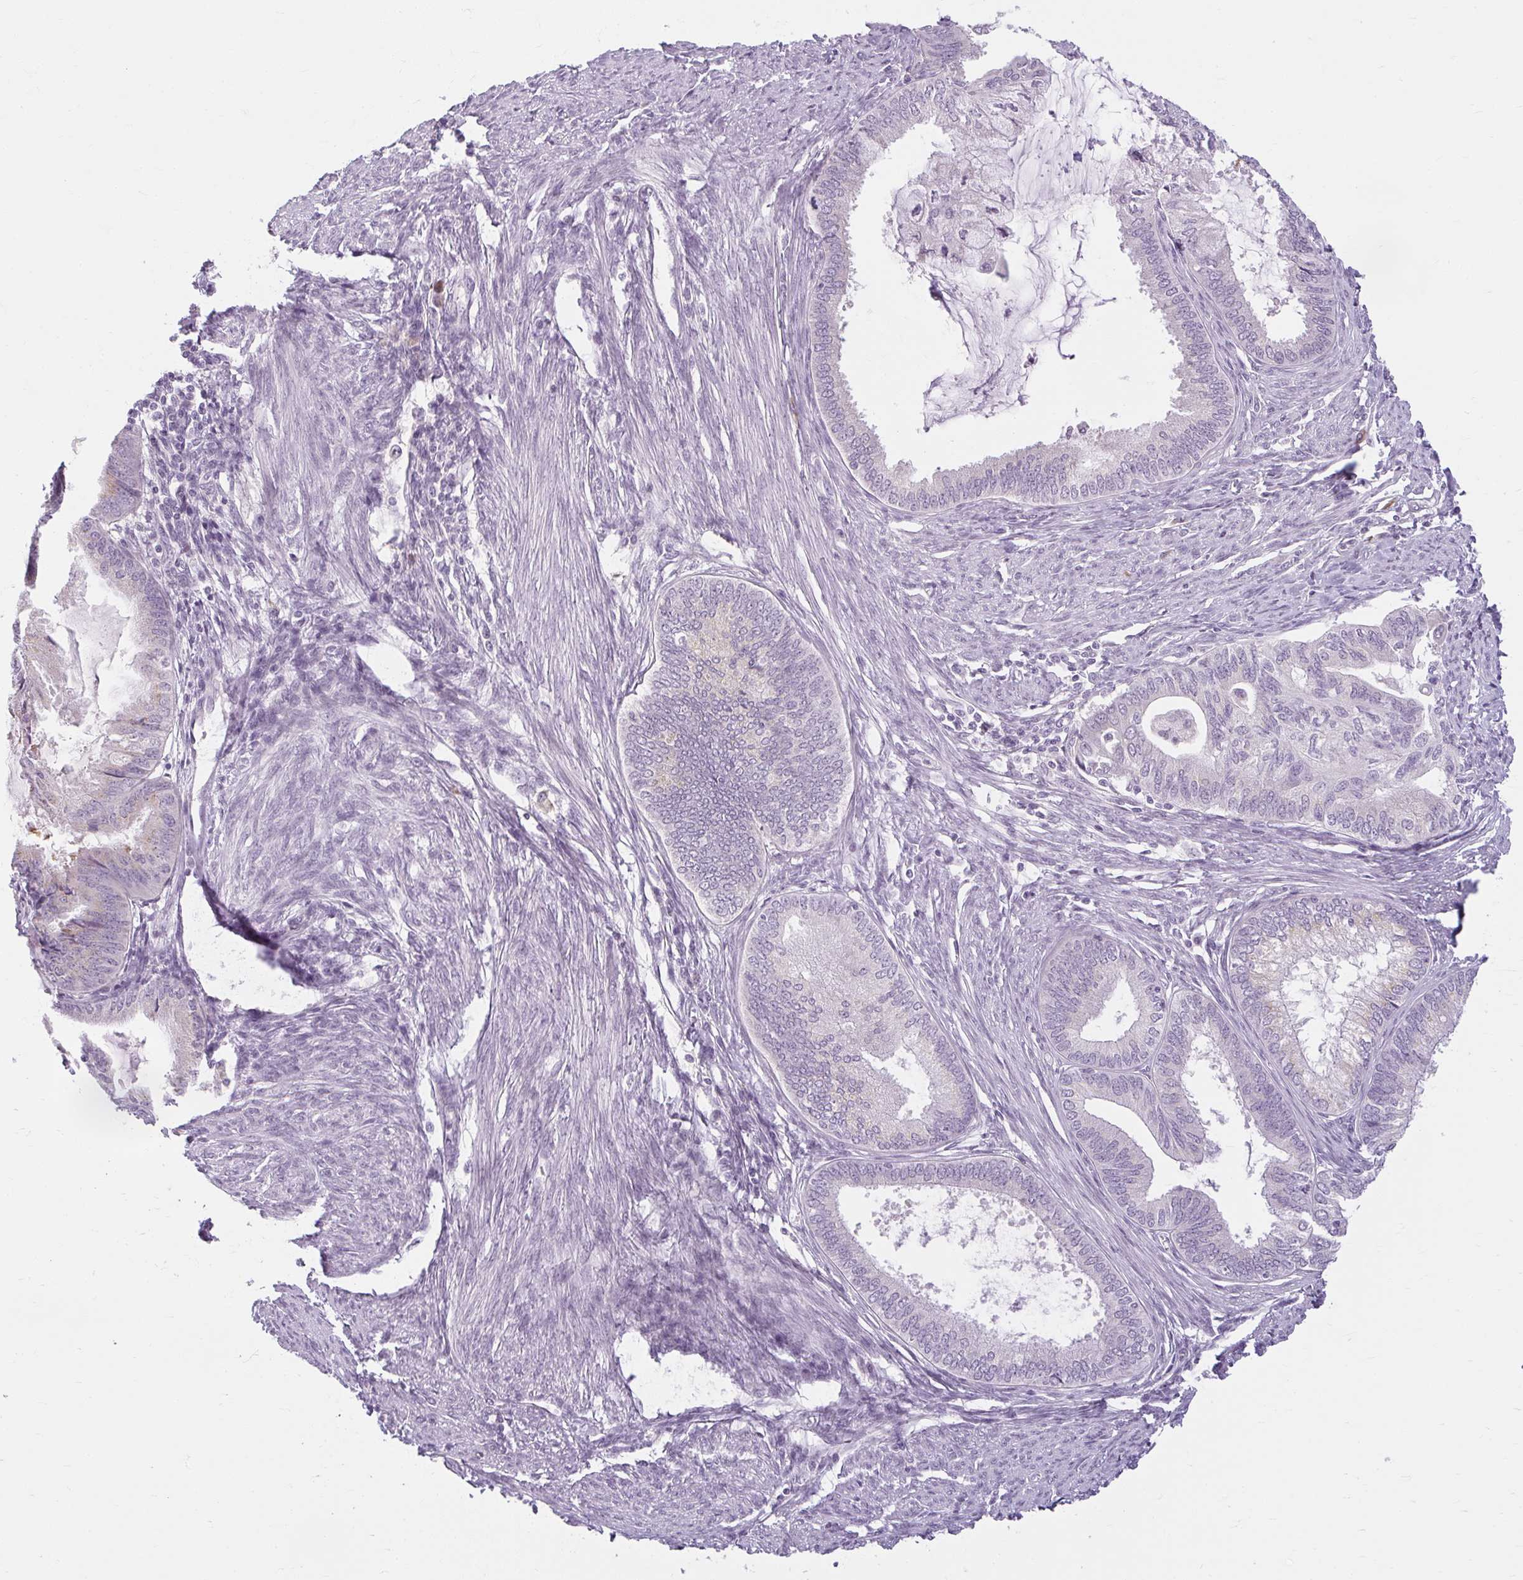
{"staining": {"intensity": "negative", "quantity": "none", "location": "none"}, "tissue": "endometrial cancer", "cell_type": "Tumor cells", "image_type": "cancer", "snomed": [{"axis": "morphology", "description": "Adenocarcinoma, NOS"}, {"axis": "topography", "description": "Endometrium"}], "caption": "Tumor cells are negative for protein expression in human endometrial cancer.", "gene": "ZFYVE26", "patient": {"sex": "female", "age": 86}}